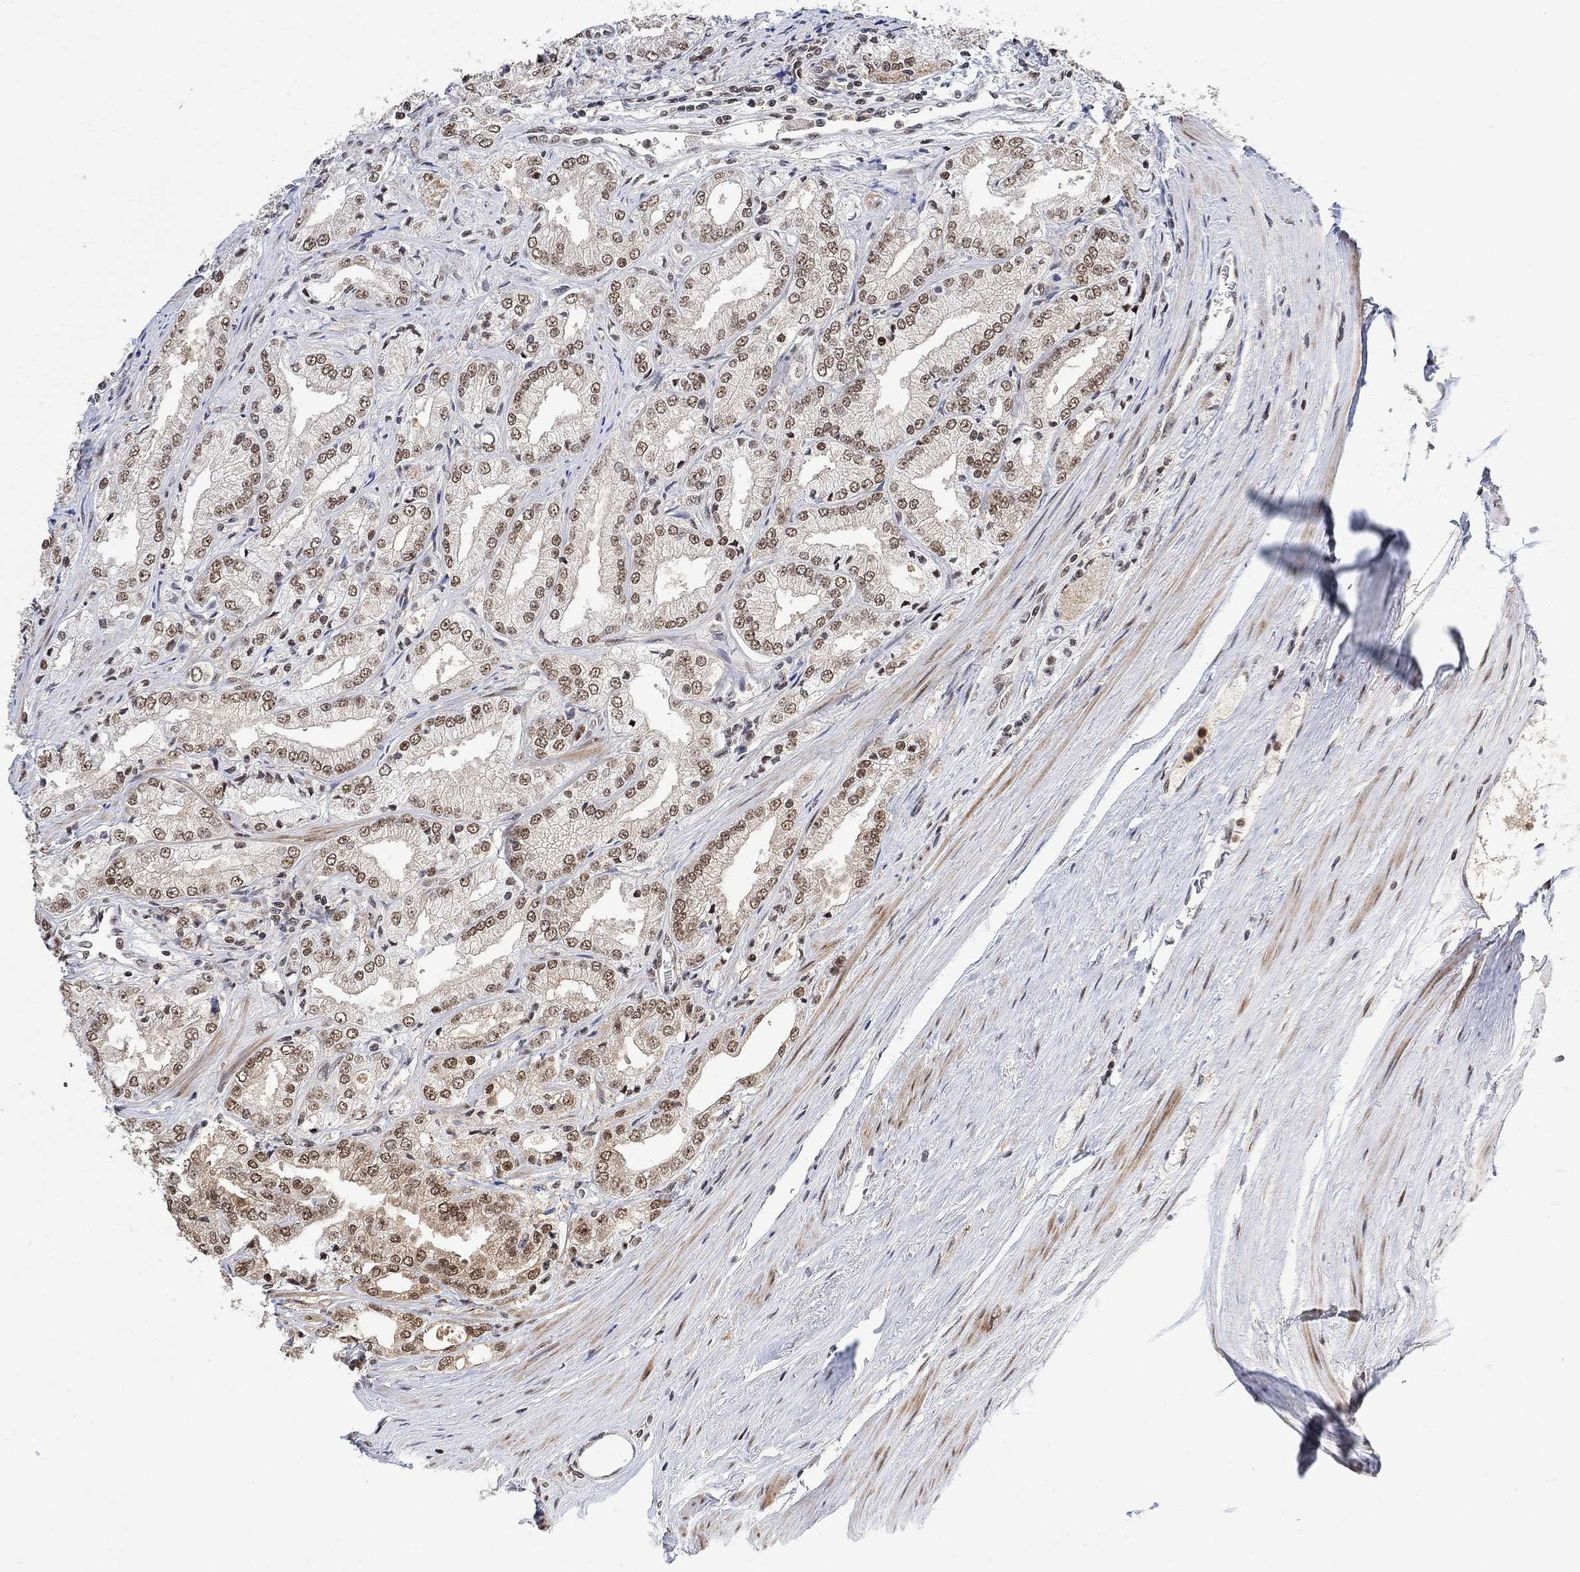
{"staining": {"intensity": "moderate", "quantity": "25%-75%", "location": "nuclear"}, "tissue": "prostate cancer", "cell_type": "Tumor cells", "image_type": "cancer", "snomed": [{"axis": "morphology", "description": "Adenocarcinoma, NOS"}, {"axis": "morphology", "description": "Adenocarcinoma, High grade"}, {"axis": "topography", "description": "Prostate"}], "caption": "An image showing moderate nuclear expression in about 25%-75% of tumor cells in prostate adenocarcinoma, as visualized by brown immunohistochemical staining.", "gene": "E4F1", "patient": {"sex": "male", "age": 70}}